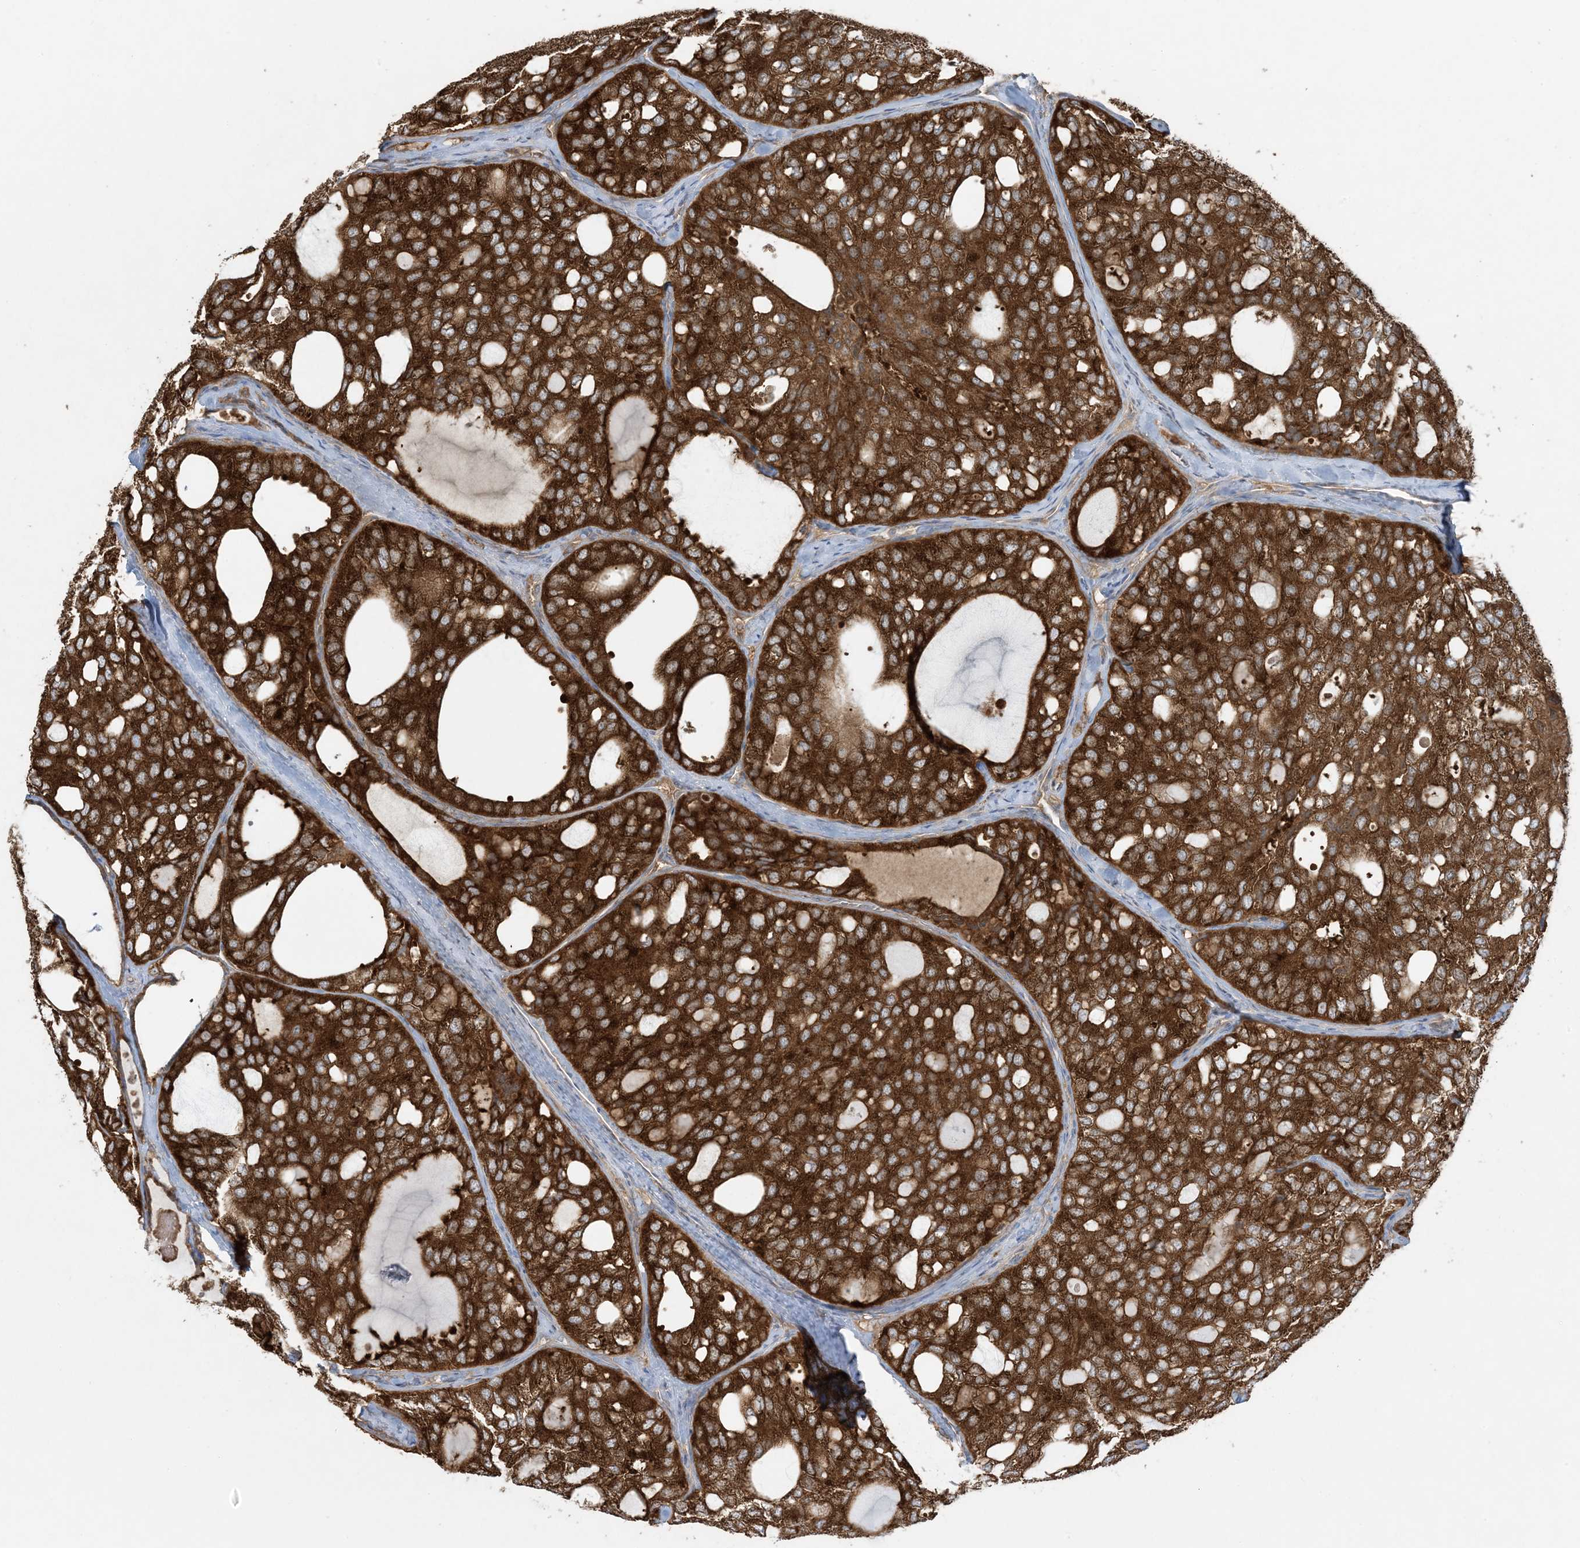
{"staining": {"intensity": "strong", "quantity": ">75%", "location": "cytoplasmic/membranous,nuclear"}, "tissue": "thyroid cancer", "cell_type": "Tumor cells", "image_type": "cancer", "snomed": [{"axis": "morphology", "description": "Follicular adenoma carcinoma, NOS"}, {"axis": "topography", "description": "Thyroid gland"}], "caption": "High-power microscopy captured an immunohistochemistry (IHC) photomicrograph of follicular adenoma carcinoma (thyroid), revealing strong cytoplasmic/membranous and nuclear staining in about >75% of tumor cells.", "gene": "OLA1", "patient": {"sex": "male", "age": 75}}